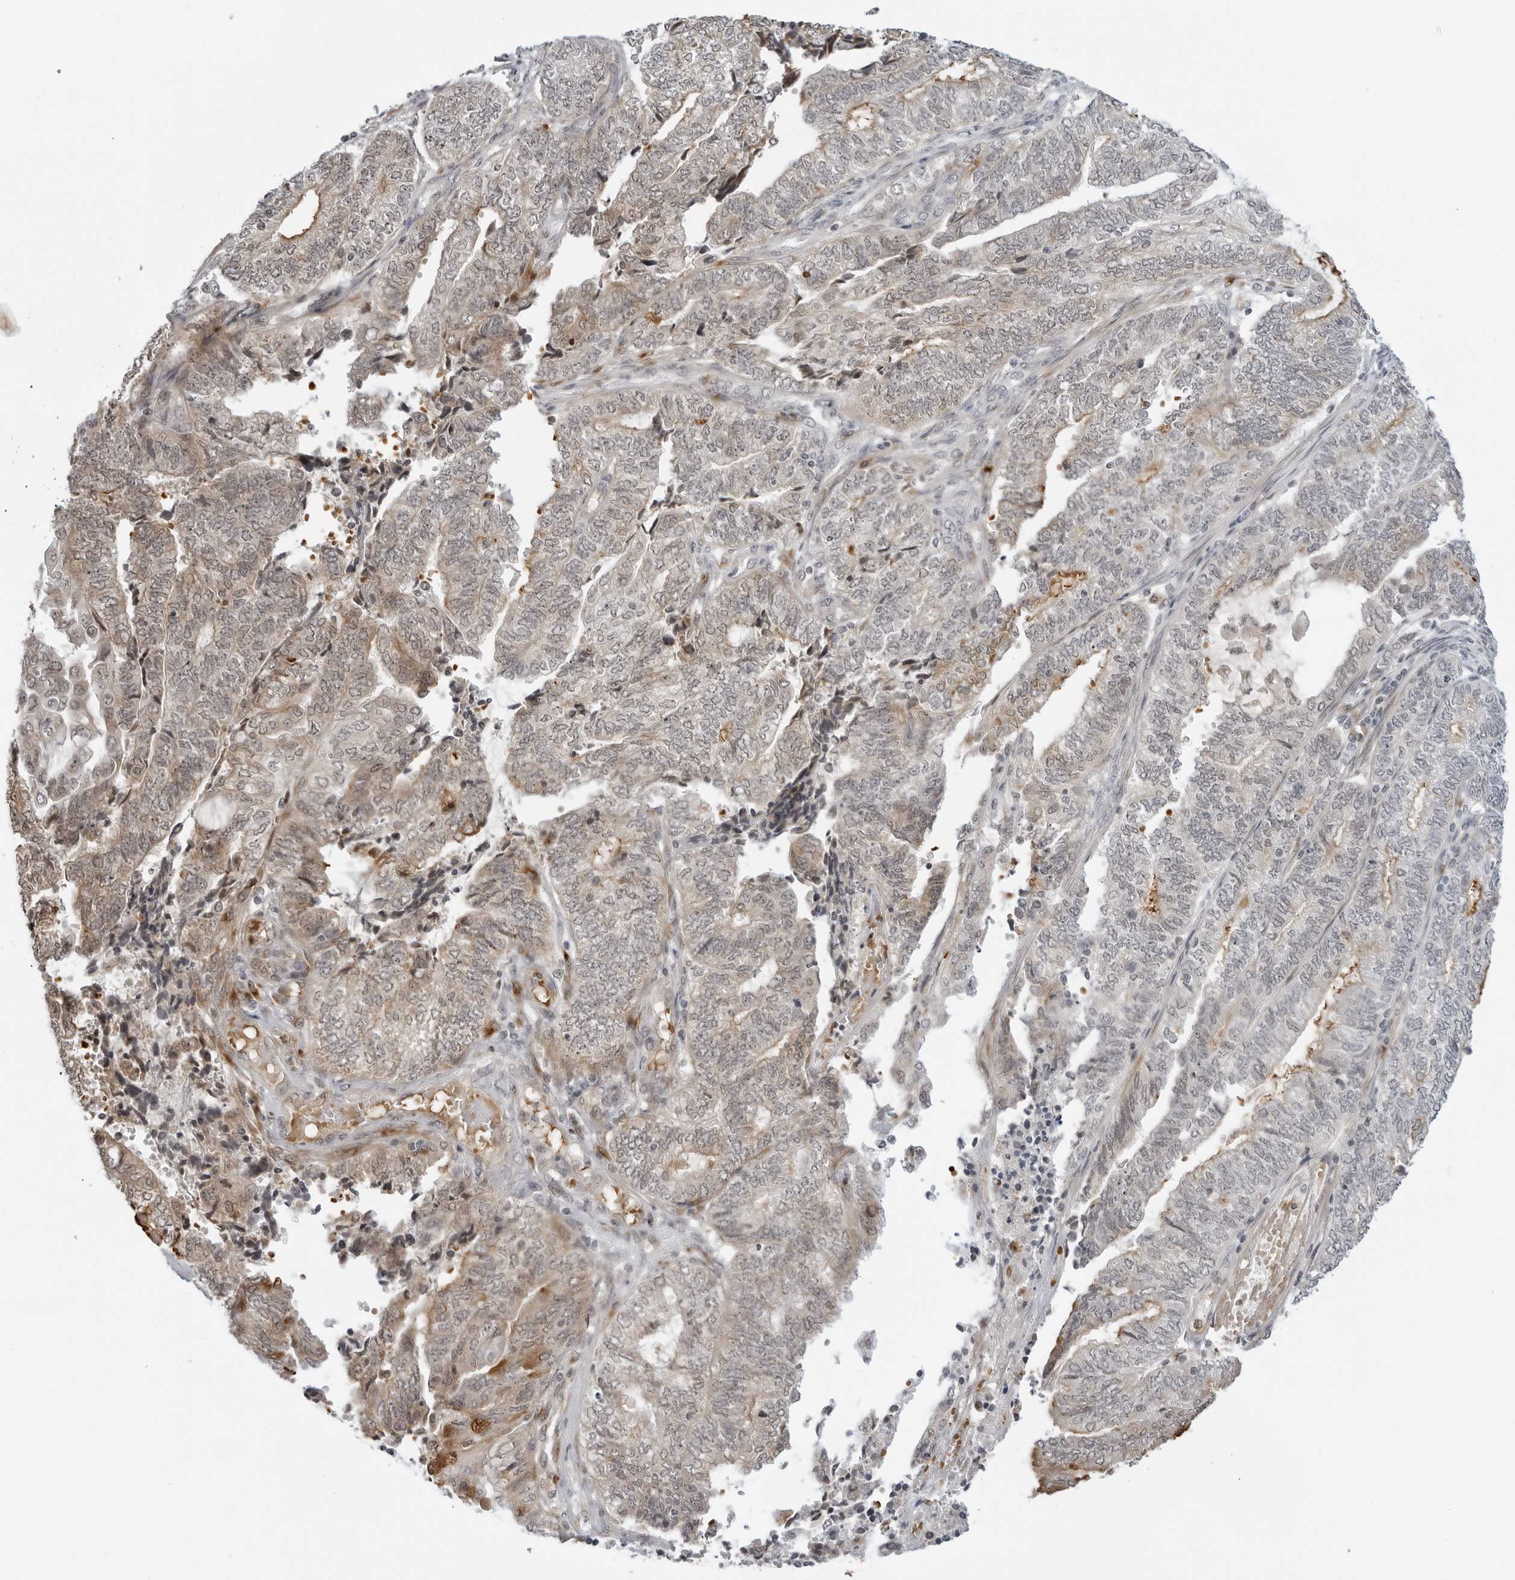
{"staining": {"intensity": "weak", "quantity": "<25%", "location": "nuclear"}, "tissue": "endometrial cancer", "cell_type": "Tumor cells", "image_type": "cancer", "snomed": [{"axis": "morphology", "description": "Adenocarcinoma, NOS"}, {"axis": "topography", "description": "Uterus"}, {"axis": "topography", "description": "Endometrium"}], "caption": "Immunohistochemistry (IHC) image of endometrial cancer stained for a protein (brown), which displays no positivity in tumor cells. (Brightfield microscopy of DAB IHC at high magnification).", "gene": "SUGCT", "patient": {"sex": "female", "age": 70}}